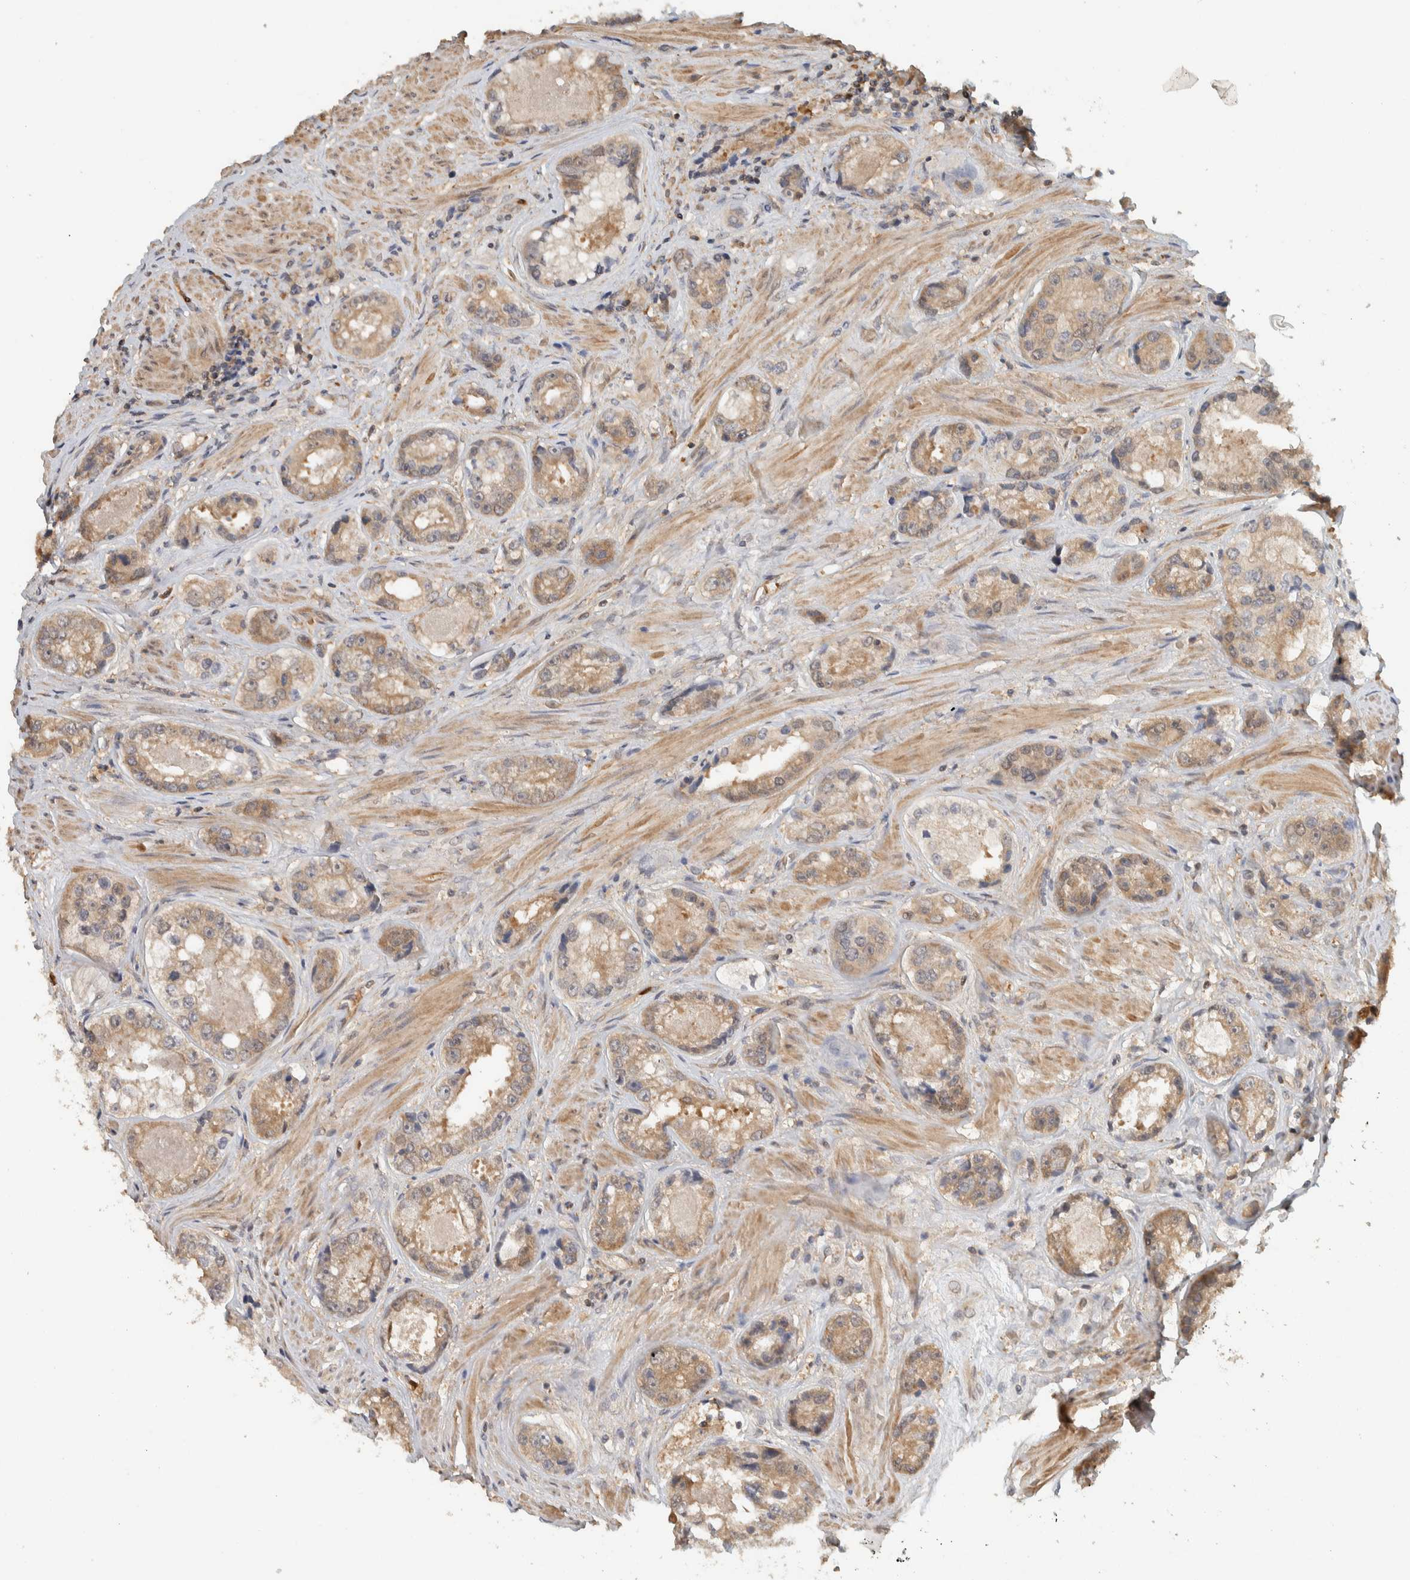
{"staining": {"intensity": "moderate", "quantity": ">75%", "location": "cytoplasmic/membranous"}, "tissue": "prostate cancer", "cell_type": "Tumor cells", "image_type": "cancer", "snomed": [{"axis": "morphology", "description": "Adenocarcinoma, High grade"}, {"axis": "topography", "description": "Prostate"}], "caption": "Protein staining of prostate cancer tissue displays moderate cytoplasmic/membranous staining in approximately >75% of tumor cells.", "gene": "ADSS2", "patient": {"sex": "male", "age": 61}}